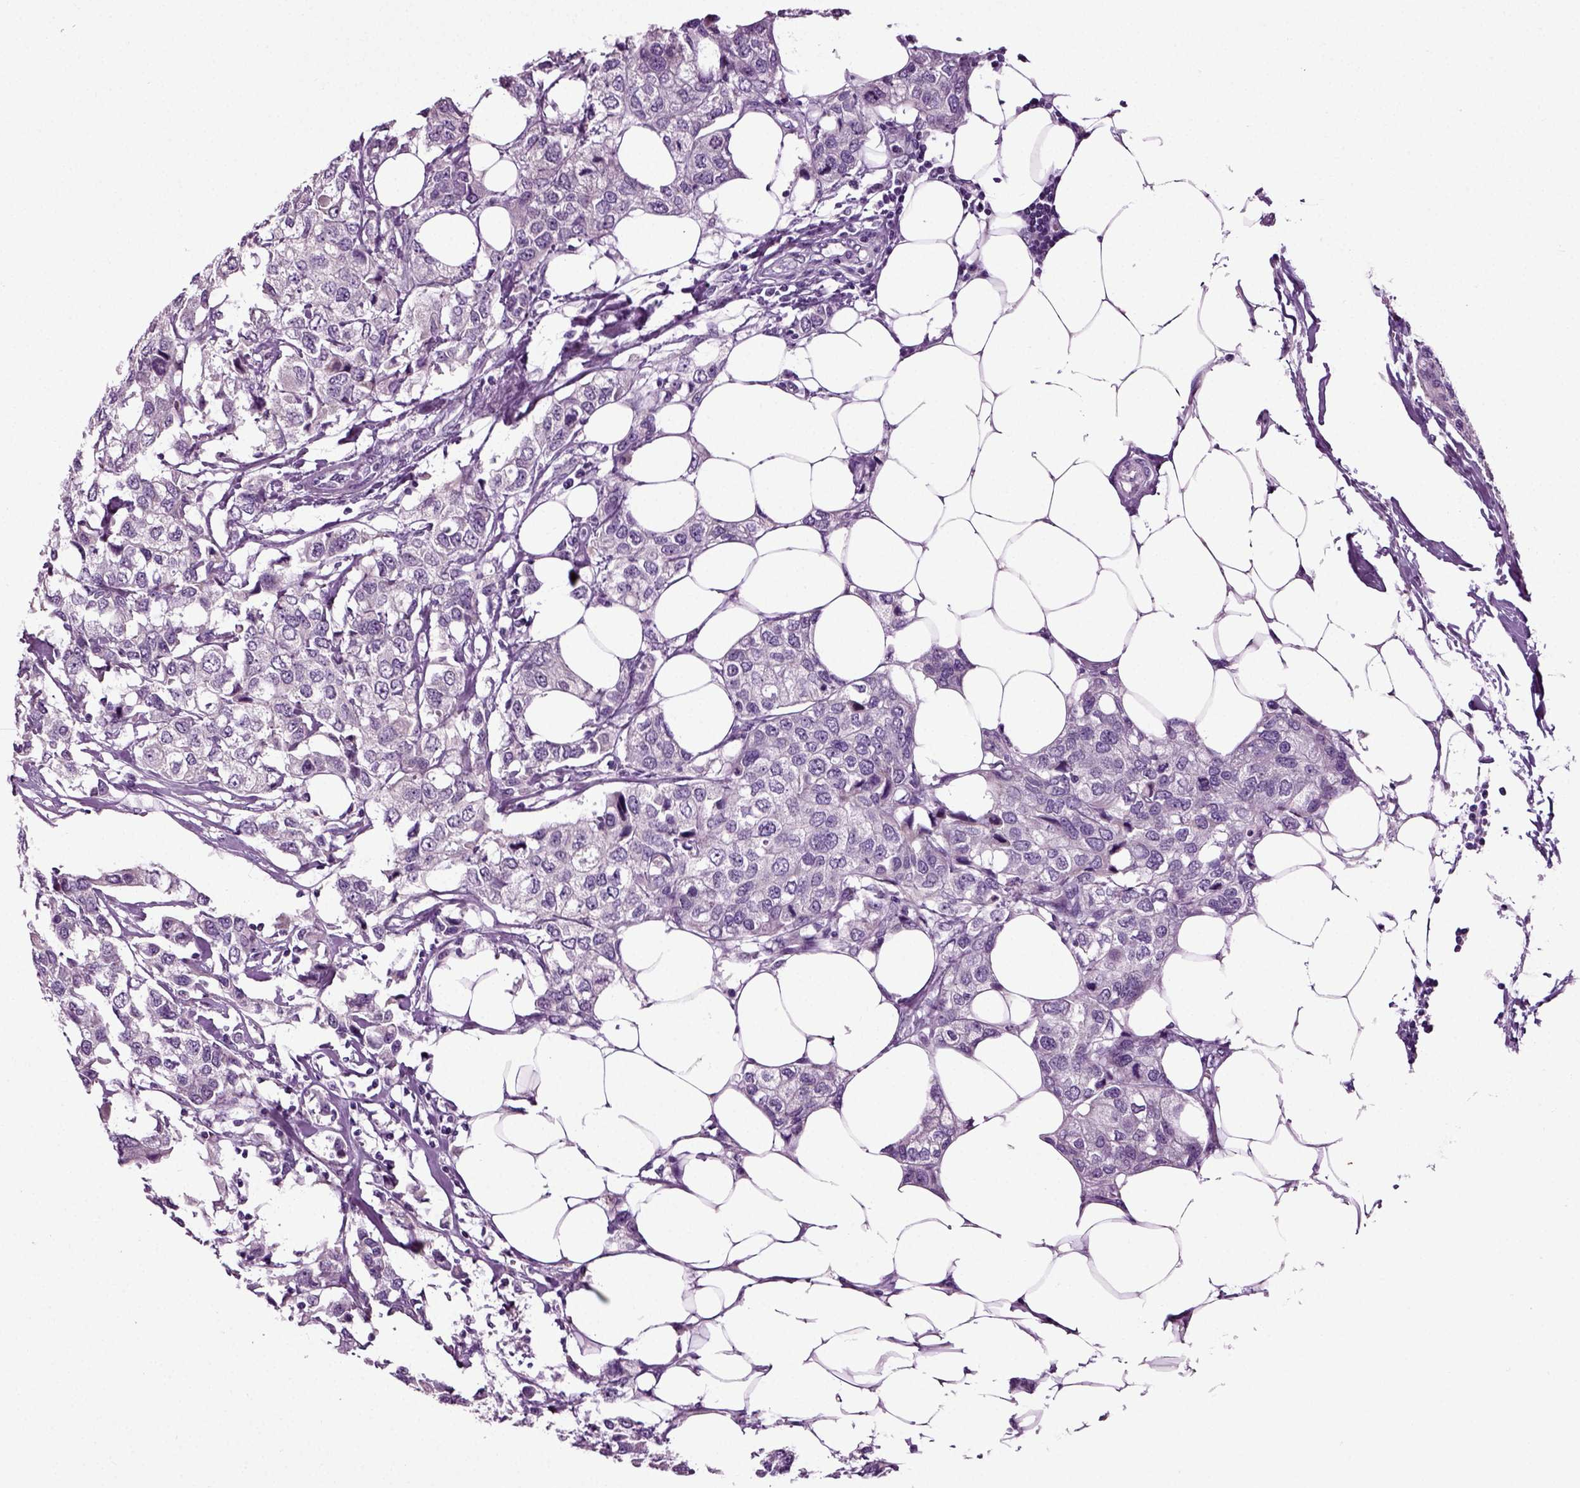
{"staining": {"intensity": "negative", "quantity": "none", "location": "none"}, "tissue": "breast cancer", "cell_type": "Tumor cells", "image_type": "cancer", "snomed": [{"axis": "morphology", "description": "Duct carcinoma"}, {"axis": "topography", "description": "Breast"}], "caption": "This is an immunohistochemistry (IHC) micrograph of infiltrating ductal carcinoma (breast). There is no positivity in tumor cells.", "gene": "SPATA17", "patient": {"sex": "female", "age": 80}}